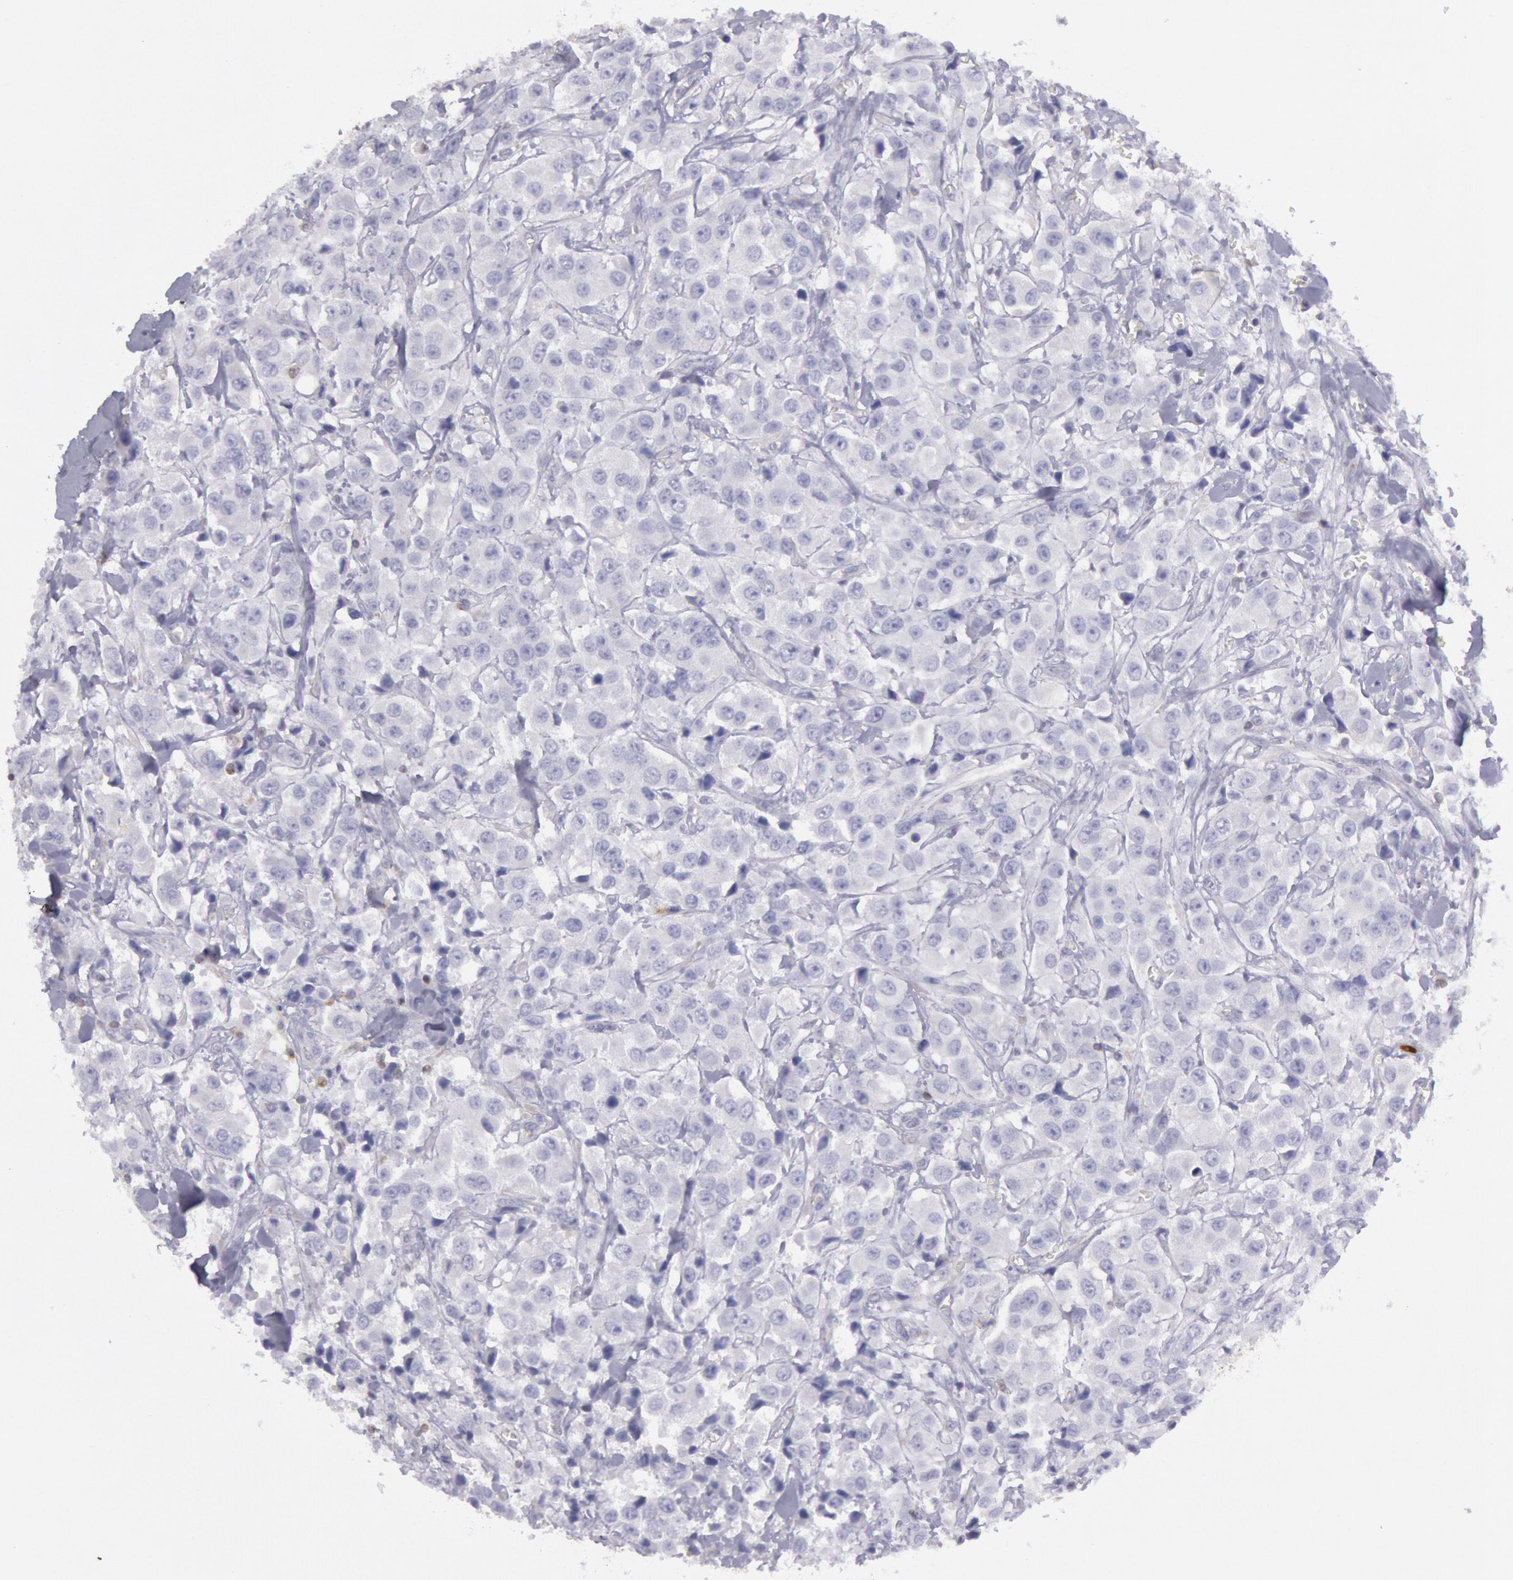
{"staining": {"intensity": "negative", "quantity": "none", "location": "none"}, "tissue": "breast cancer", "cell_type": "Tumor cells", "image_type": "cancer", "snomed": [{"axis": "morphology", "description": "Duct carcinoma"}, {"axis": "topography", "description": "Breast"}], "caption": "Immunohistochemistry (IHC) of breast infiltrating ductal carcinoma demonstrates no positivity in tumor cells.", "gene": "RAB27A", "patient": {"sex": "female", "age": 58}}